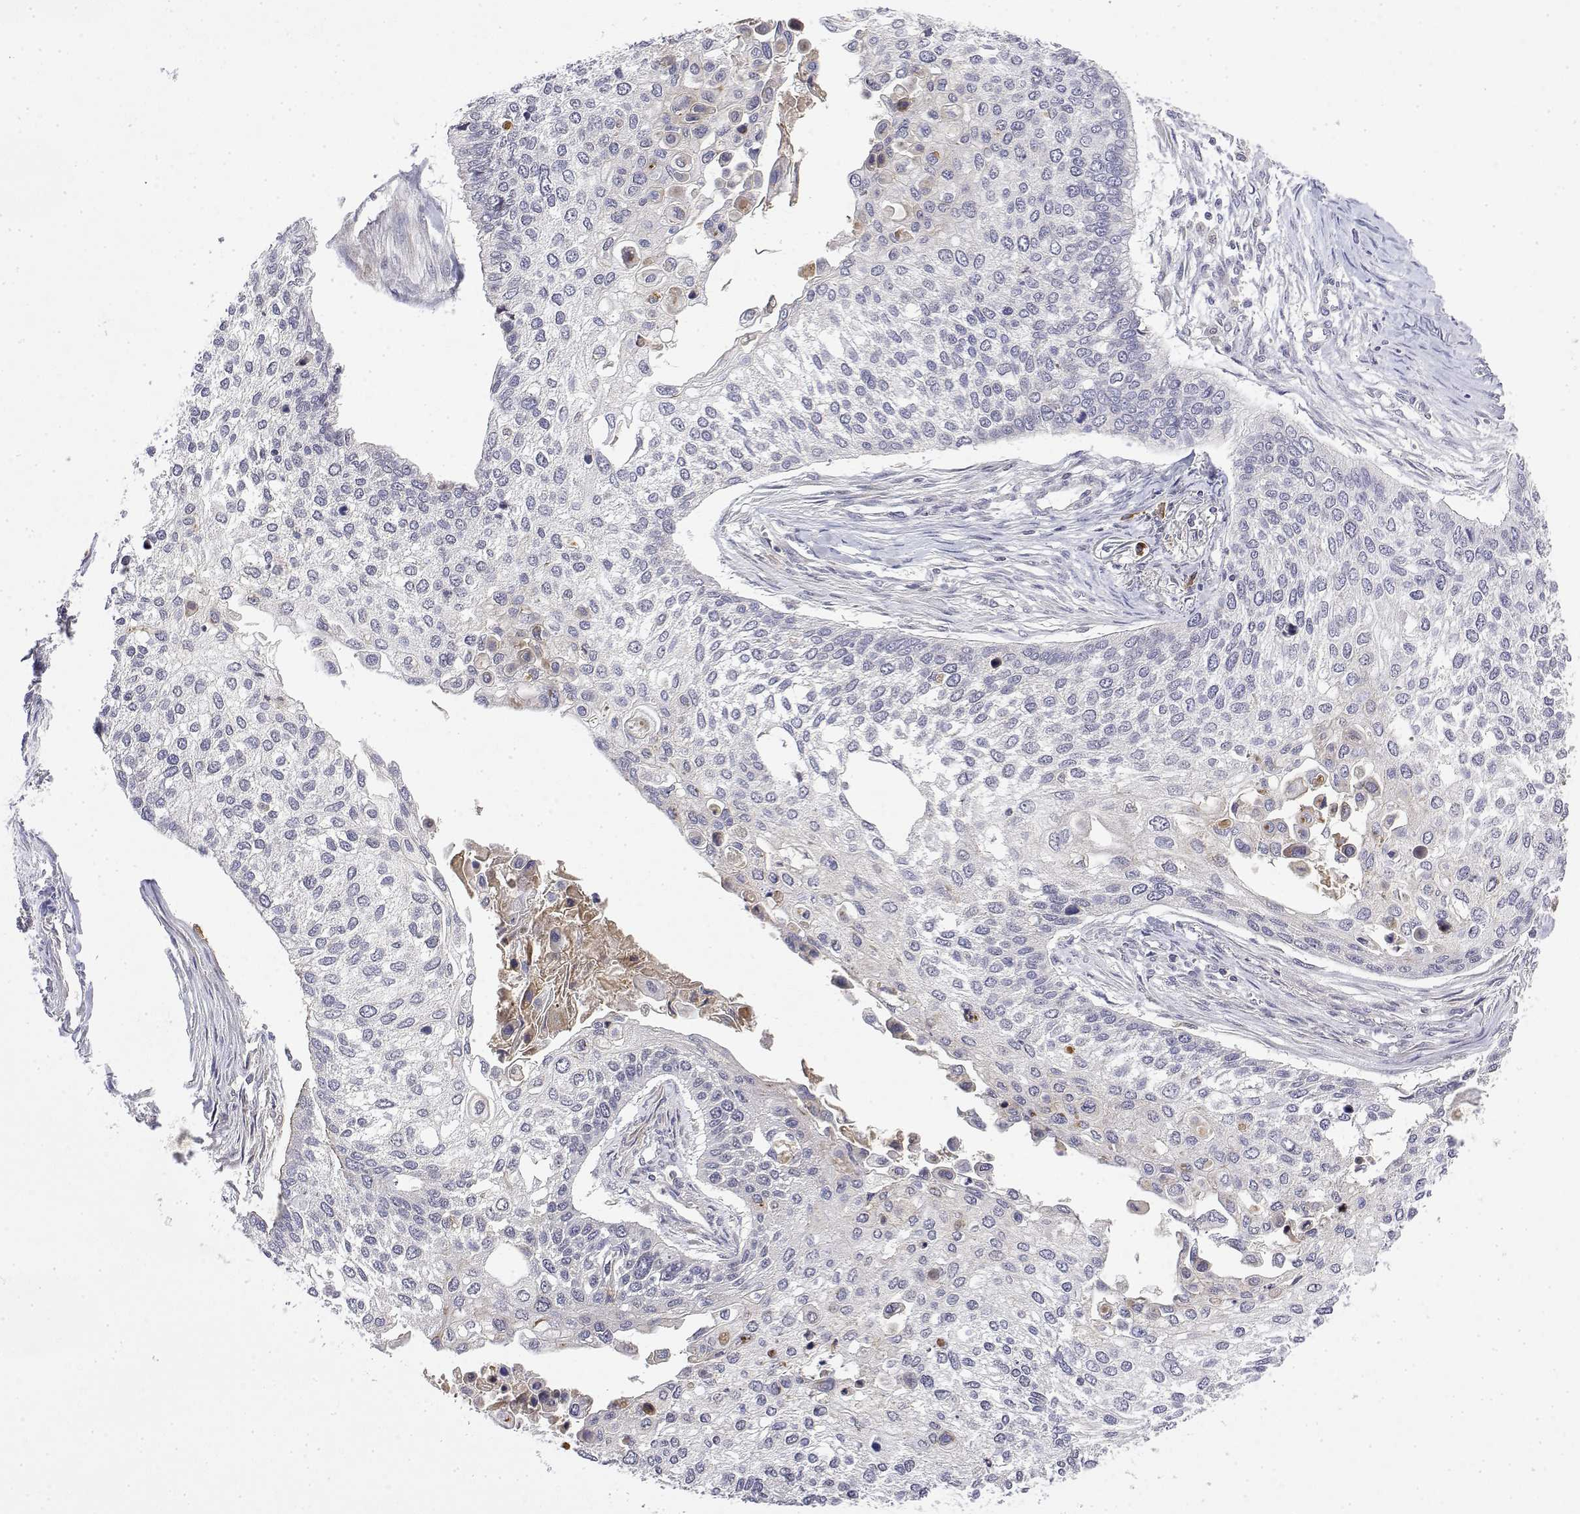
{"staining": {"intensity": "negative", "quantity": "none", "location": "none"}, "tissue": "lung cancer", "cell_type": "Tumor cells", "image_type": "cancer", "snomed": [{"axis": "morphology", "description": "Squamous cell carcinoma, NOS"}, {"axis": "morphology", "description": "Squamous cell carcinoma, metastatic, NOS"}, {"axis": "topography", "description": "Lung"}], "caption": "This is an immunohistochemistry (IHC) photomicrograph of squamous cell carcinoma (lung). There is no expression in tumor cells.", "gene": "IGFBP4", "patient": {"sex": "male", "age": 63}}